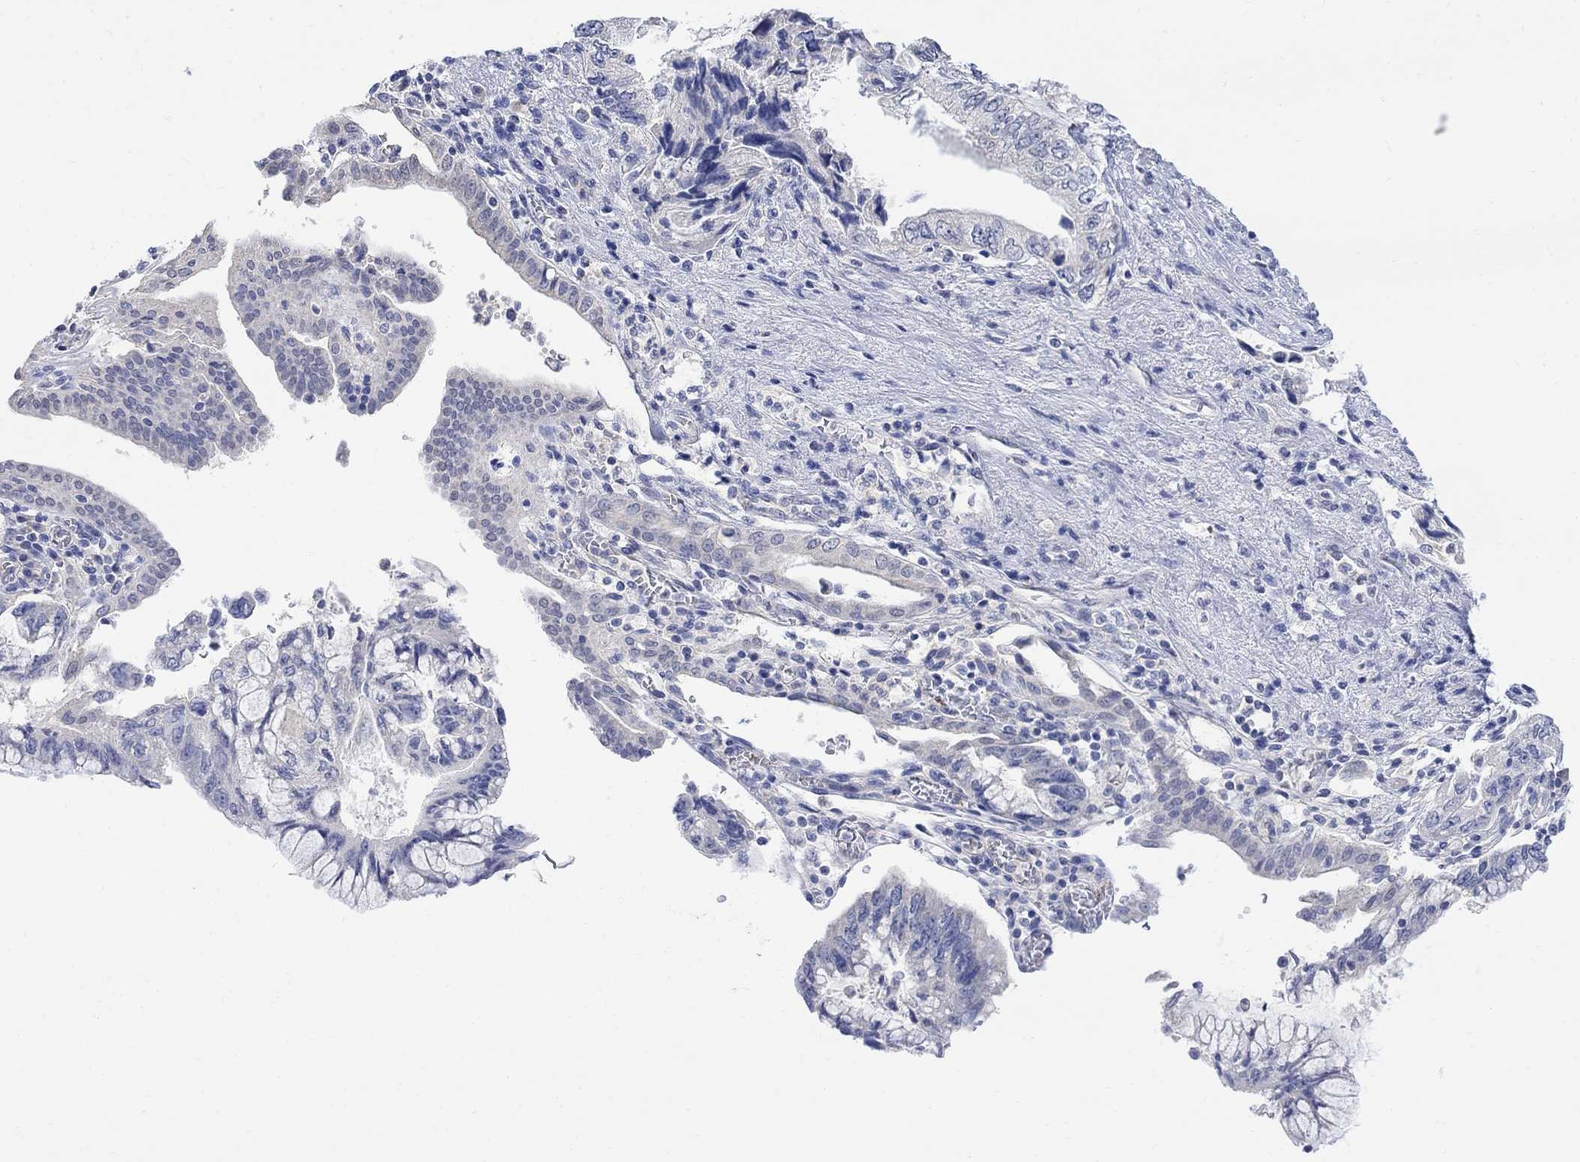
{"staining": {"intensity": "negative", "quantity": "none", "location": "none"}, "tissue": "pancreatic cancer", "cell_type": "Tumor cells", "image_type": "cancer", "snomed": [{"axis": "morphology", "description": "Adenocarcinoma, NOS"}, {"axis": "topography", "description": "Pancreas"}], "caption": "A high-resolution image shows IHC staining of adenocarcinoma (pancreatic), which reveals no significant positivity in tumor cells. (Brightfield microscopy of DAB (3,3'-diaminobenzidine) IHC at high magnification).", "gene": "FBP2", "patient": {"sex": "female", "age": 73}}